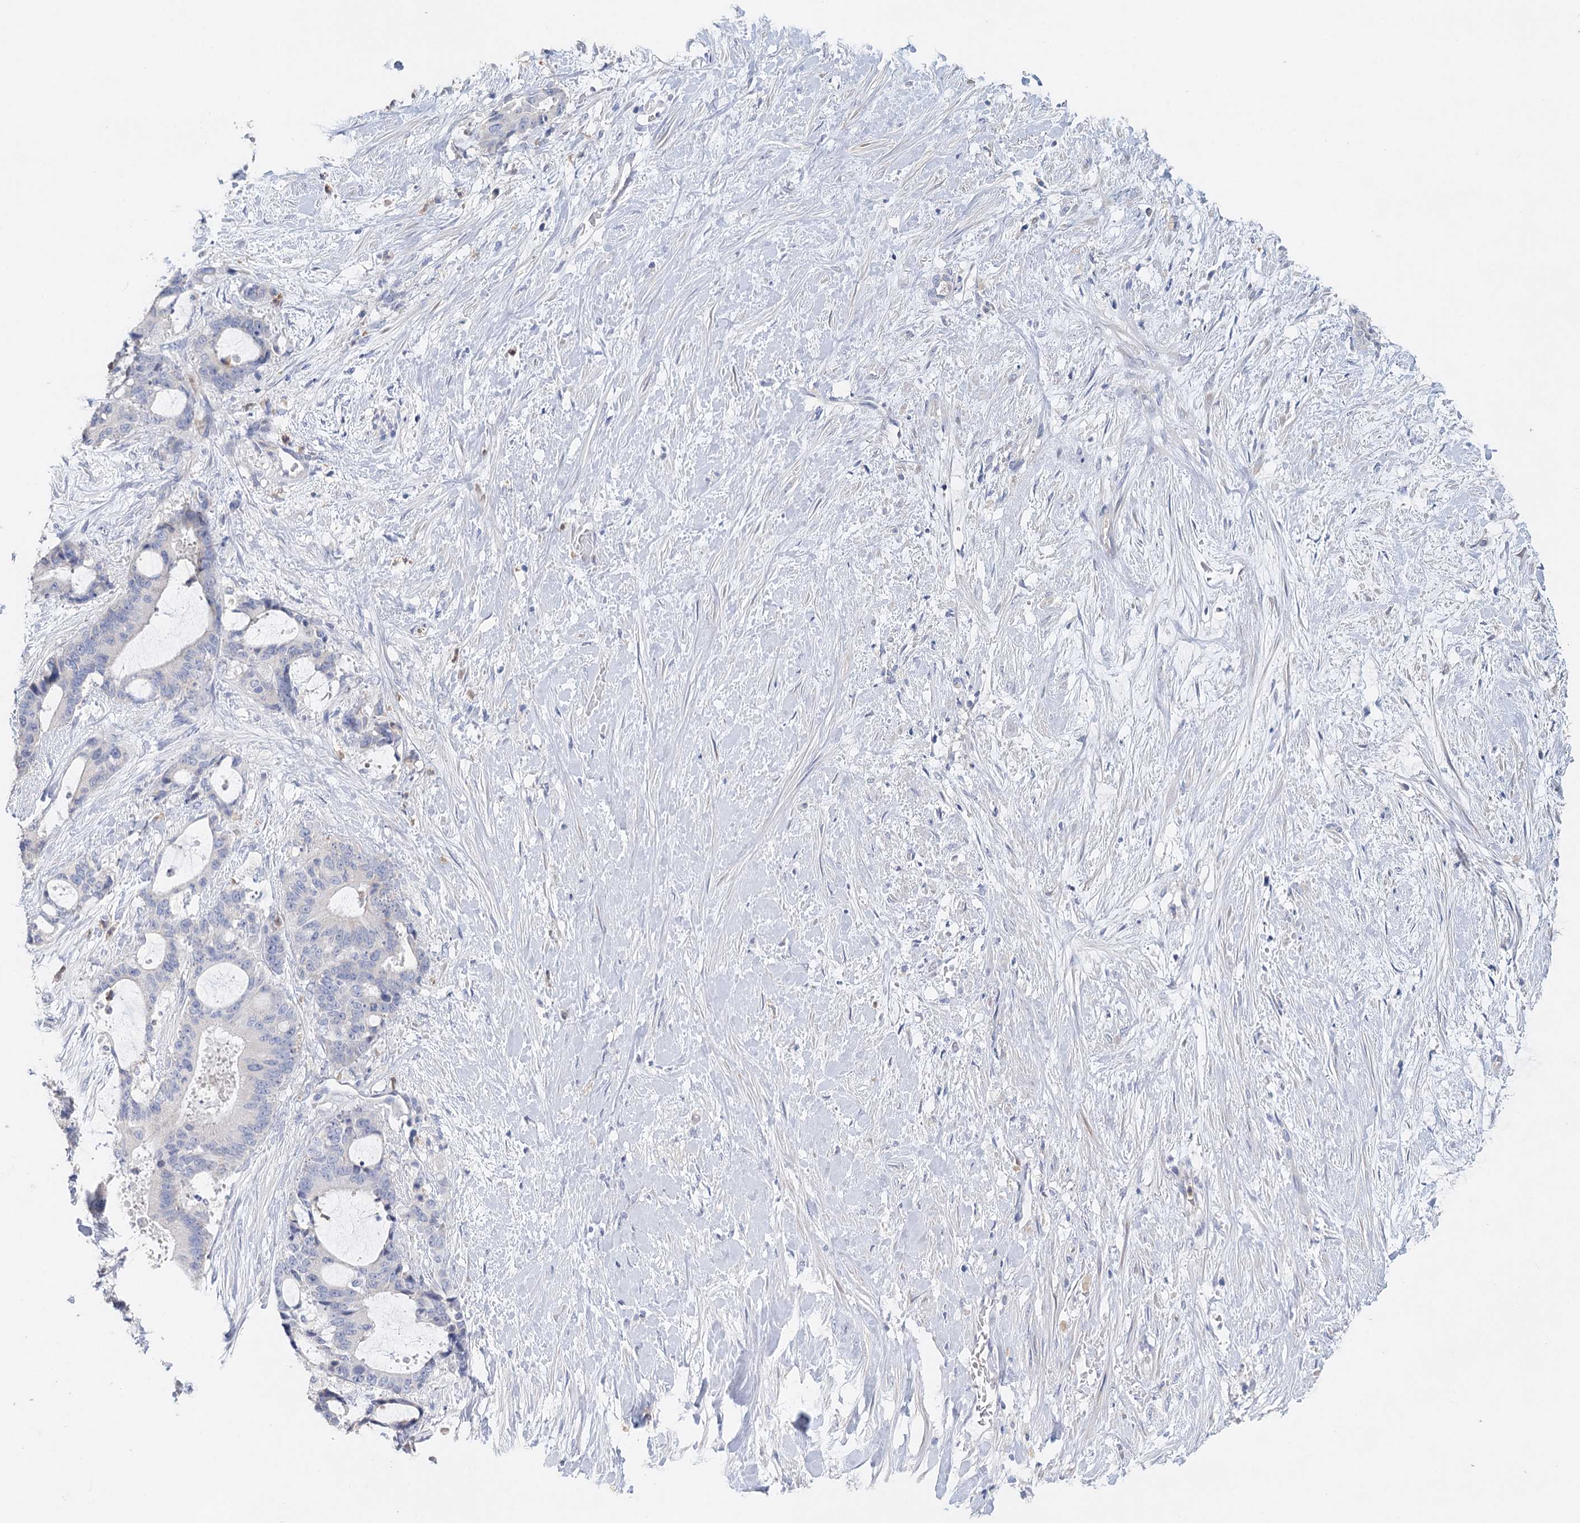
{"staining": {"intensity": "negative", "quantity": "none", "location": "none"}, "tissue": "liver cancer", "cell_type": "Tumor cells", "image_type": "cancer", "snomed": [{"axis": "morphology", "description": "Normal tissue, NOS"}, {"axis": "morphology", "description": "Cholangiocarcinoma"}, {"axis": "topography", "description": "Liver"}, {"axis": "topography", "description": "Peripheral nerve tissue"}], "caption": "IHC of liver cancer (cholangiocarcinoma) demonstrates no staining in tumor cells. (DAB immunohistochemistry (IHC), high magnification).", "gene": "MYL6B", "patient": {"sex": "female", "age": 73}}